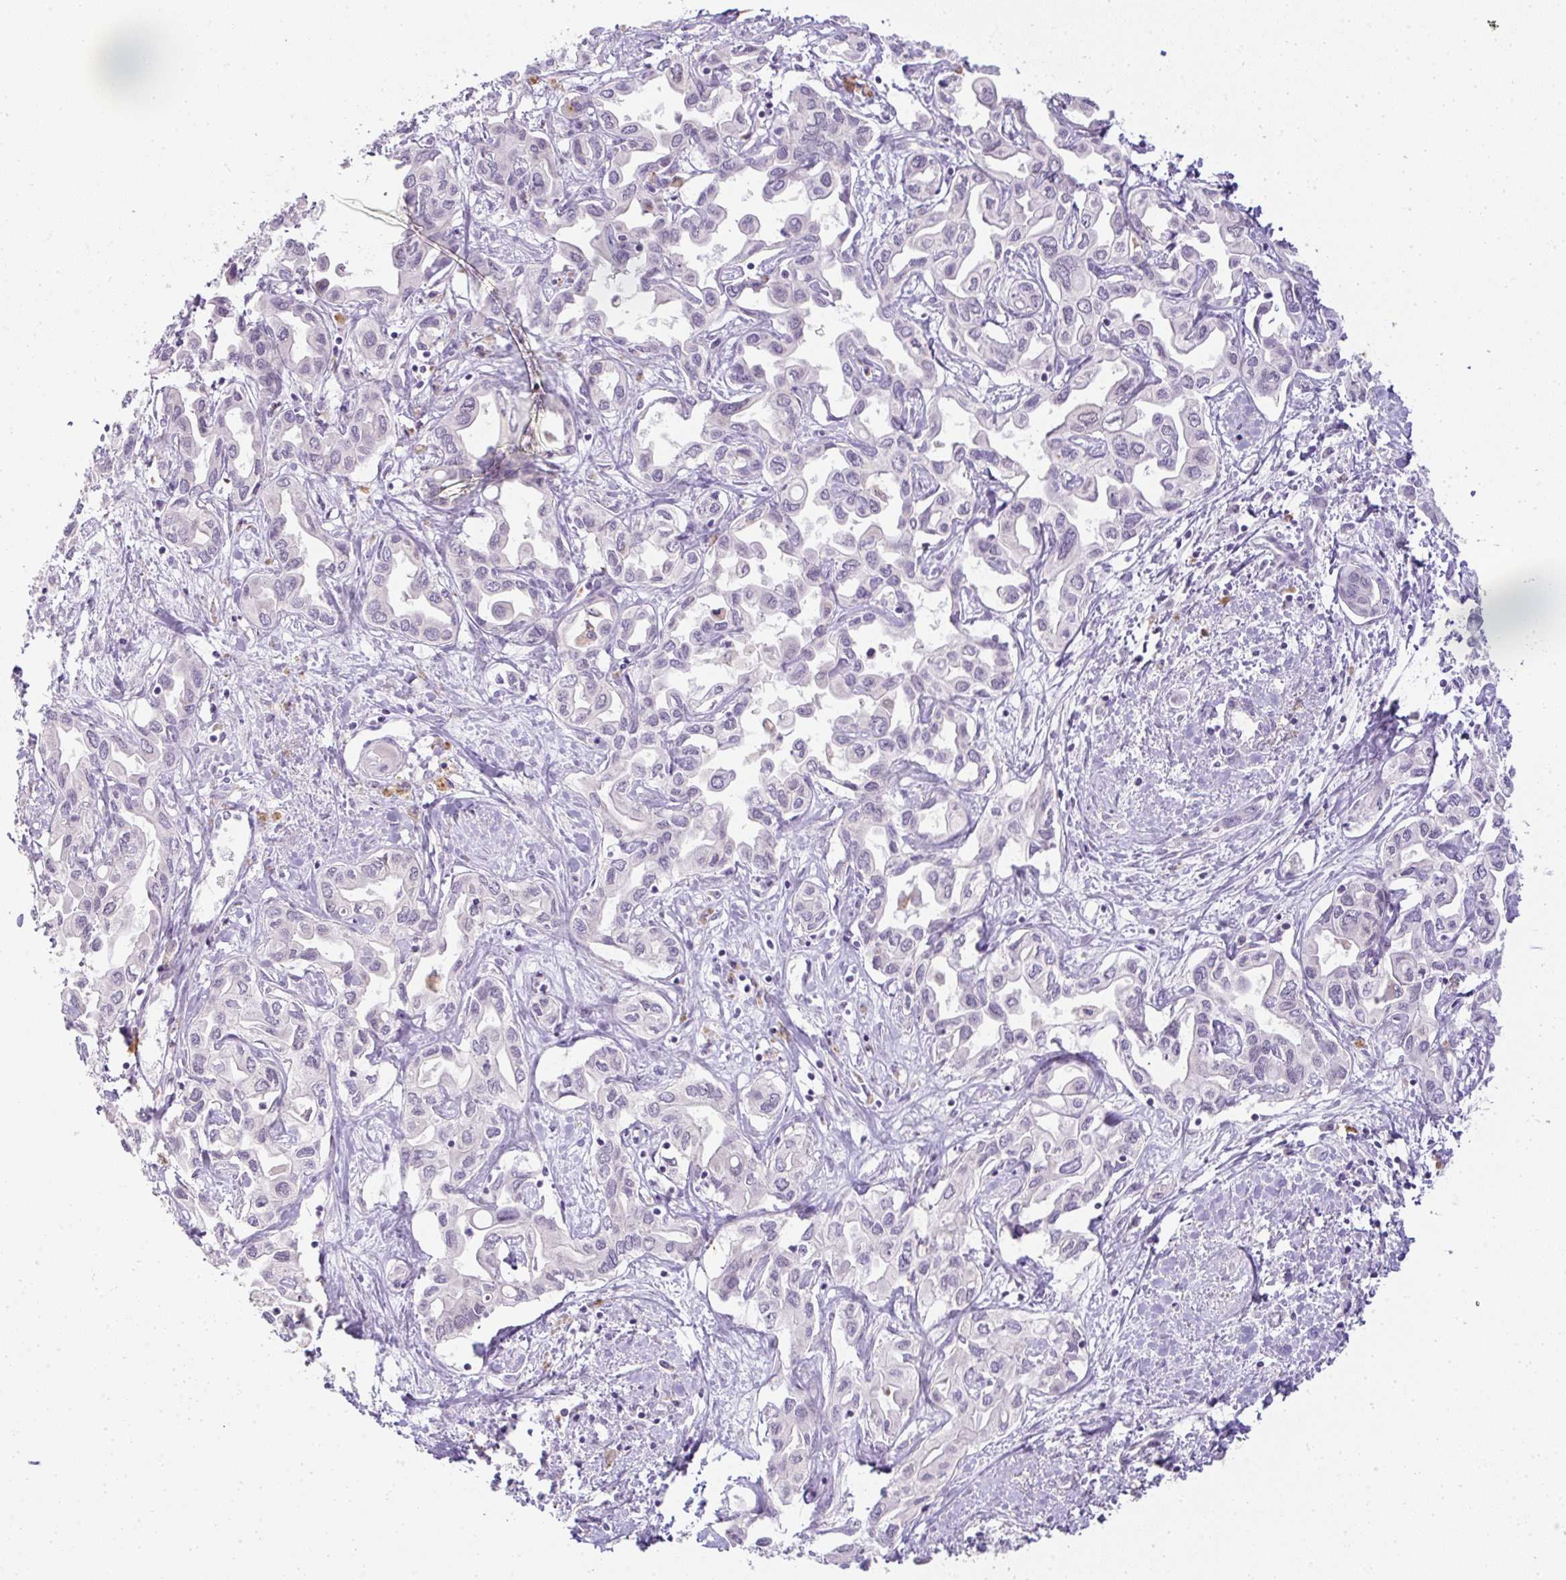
{"staining": {"intensity": "negative", "quantity": "none", "location": "none"}, "tissue": "liver cancer", "cell_type": "Tumor cells", "image_type": "cancer", "snomed": [{"axis": "morphology", "description": "Cholangiocarcinoma"}, {"axis": "topography", "description": "Liver"}], "caption": "This is an immunohistochemistry (IHC) histopathology image of liver cancer (cholangiocarcinoma). There is no expression in tumor cells.", "gene": "CMPK1", "patient": {"sex": "female", "age": 64}}